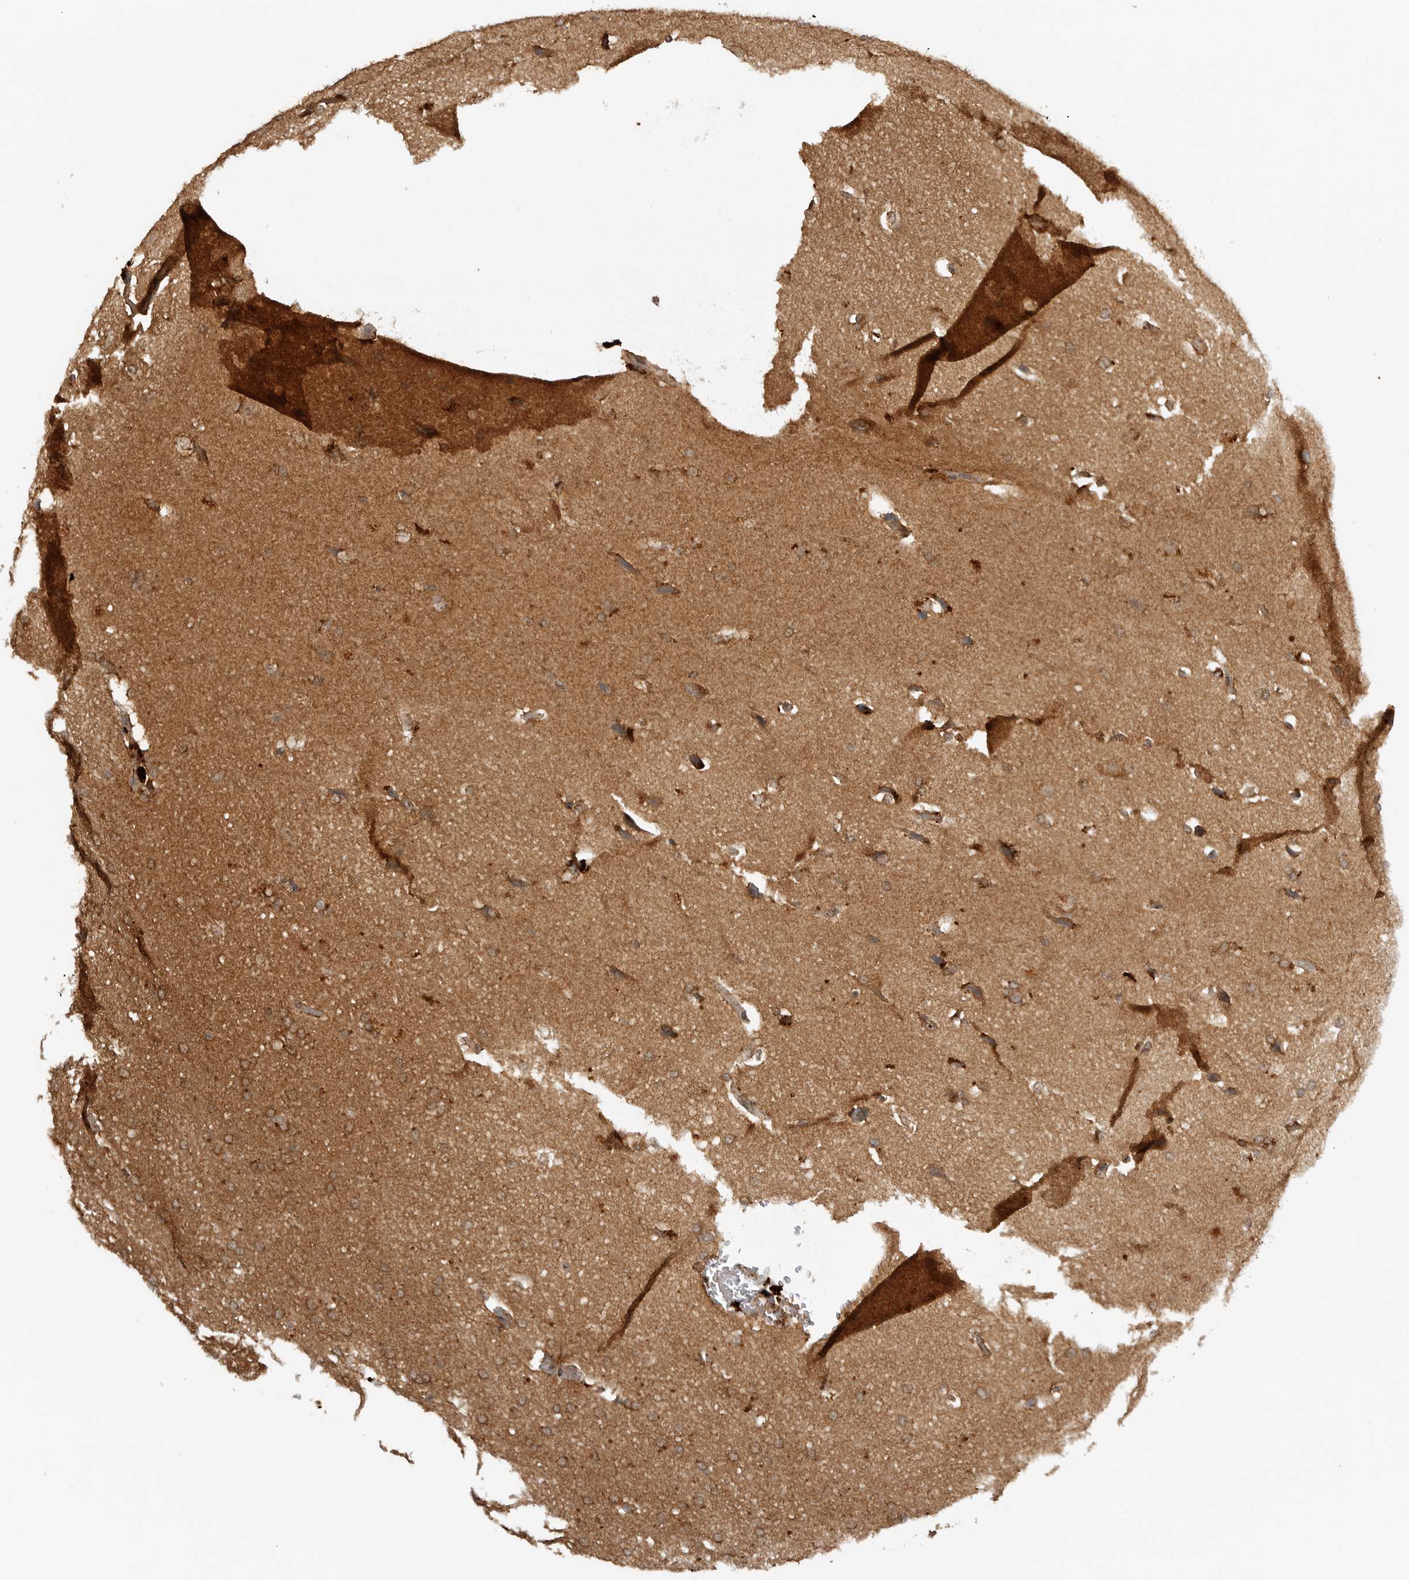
{"staining": {"intensity": "weak", "quantity": ">75%", "location": "cytoplasmic/membranous"}, "tissue": "glioma", "cell_type": "Tumor cells", "image_type": "cancer", "snomed": [{"axis": "morphology", "description": "Glioma, malignant, Low grade"}, {"axis": "topography", "description": "Brain"}], "caption": "A brown stain highlights weak cytoplasmic/membranous staining of a protein in human glioma tumor cells. The staining was performed using DAB (3,3'-diaminobenzidine) to visualize the protein expression in brown, while the nuclei were stained in blue with hematoxylin (Magnification: 20x).", "gene": "ICOSLG", "patient": {"sex": "female", "age": 37}}